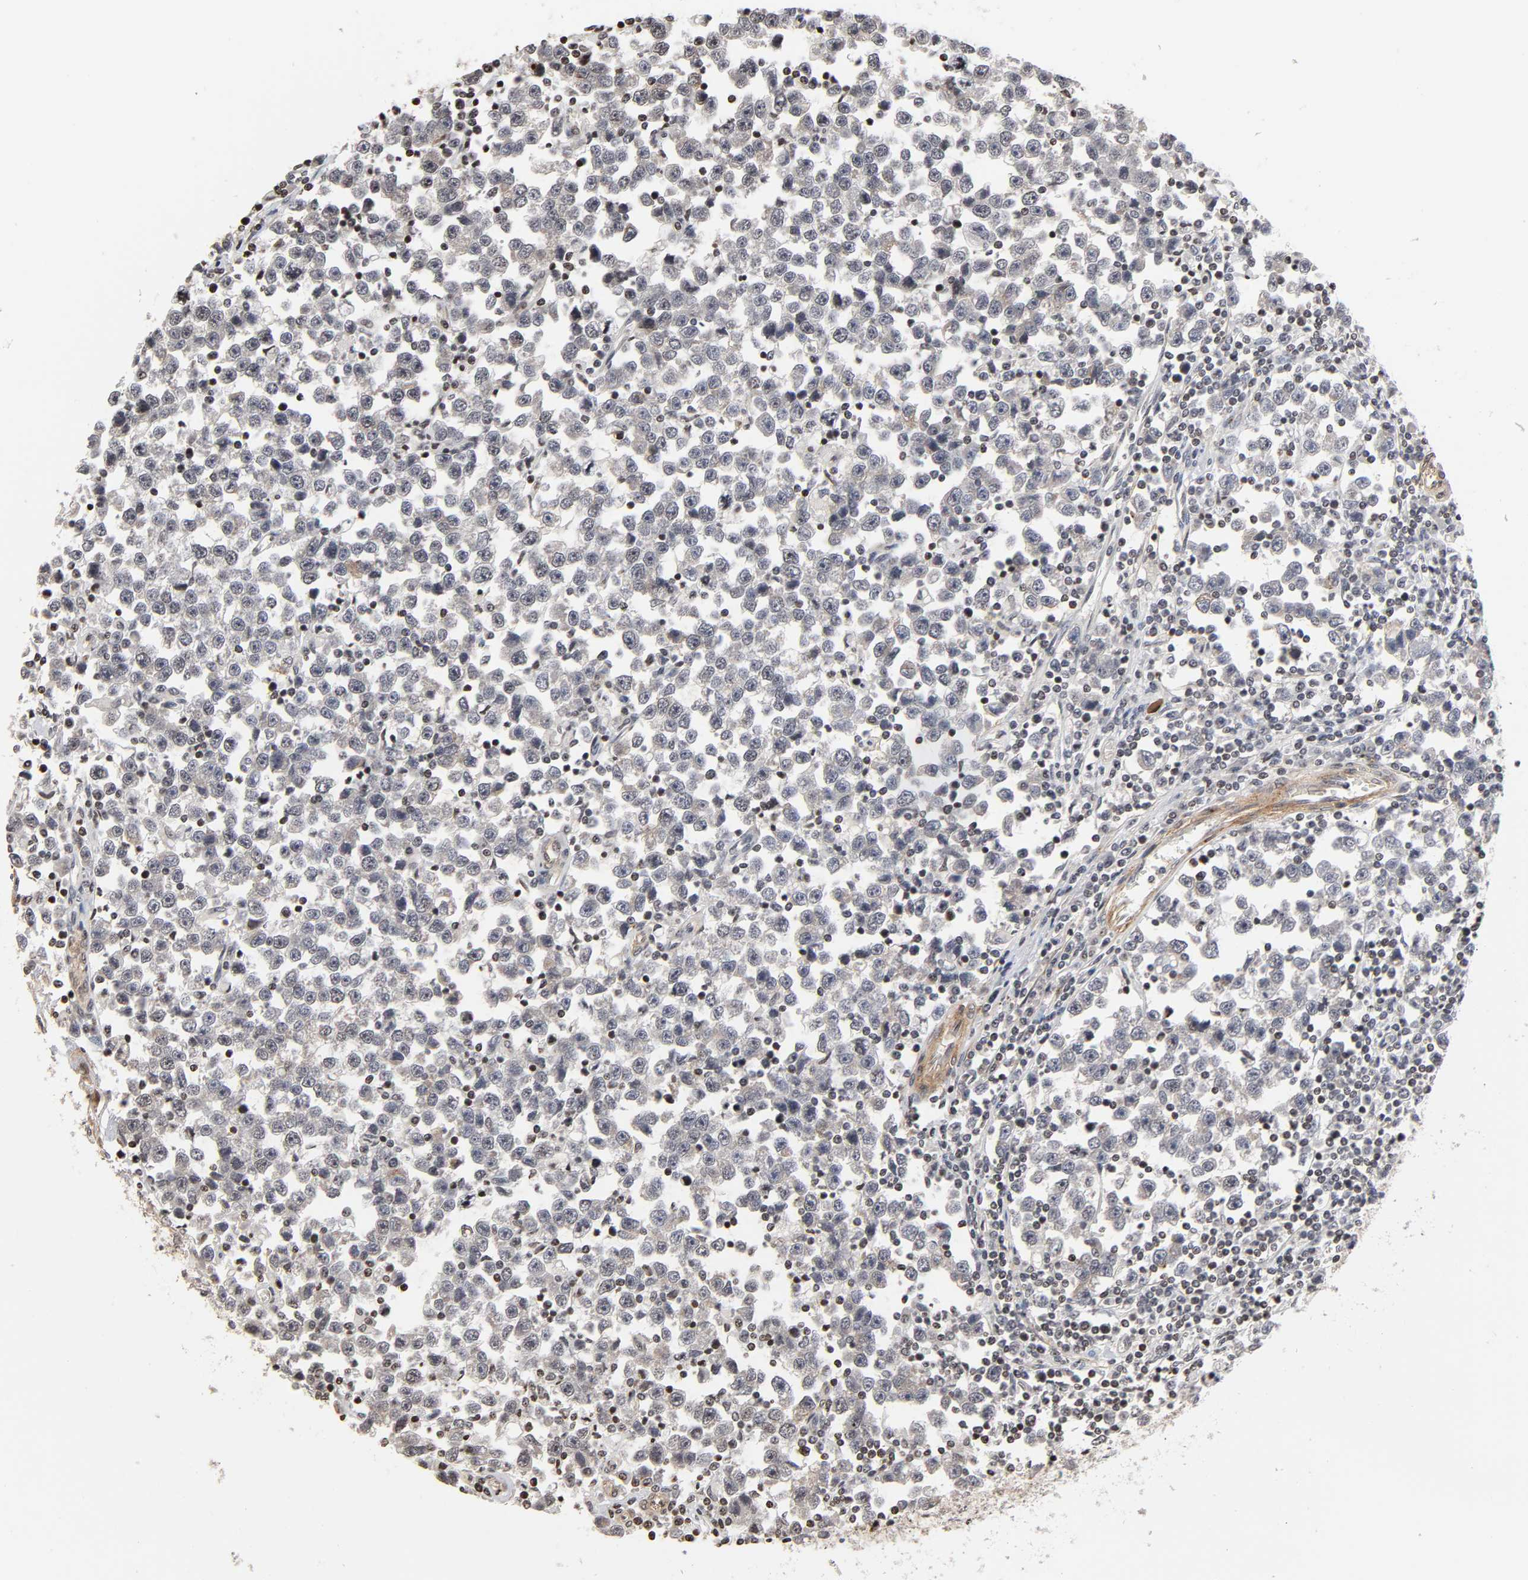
{"staining": {"intensity": "negative", "quantity": "none", "location": "none"}, "tissue": "testis cancer", "cell_type": "Tumor cells", "image_type": "cancer", "snomed": [{"axis": "morphology", "description": "Seminoma, NOS"}, {"axis": "topography", "description": "Testis"}], "caption": "Tumor cells are negative for protein expression in human testis seminoma. The staining is performed using DAB (3,3'-diaminobenzidine) brown chromogen with nuclei counter-stained in using hematoxylin.", "gene": "ITGAV", "patient": {"sex": "male", "age": 43}}